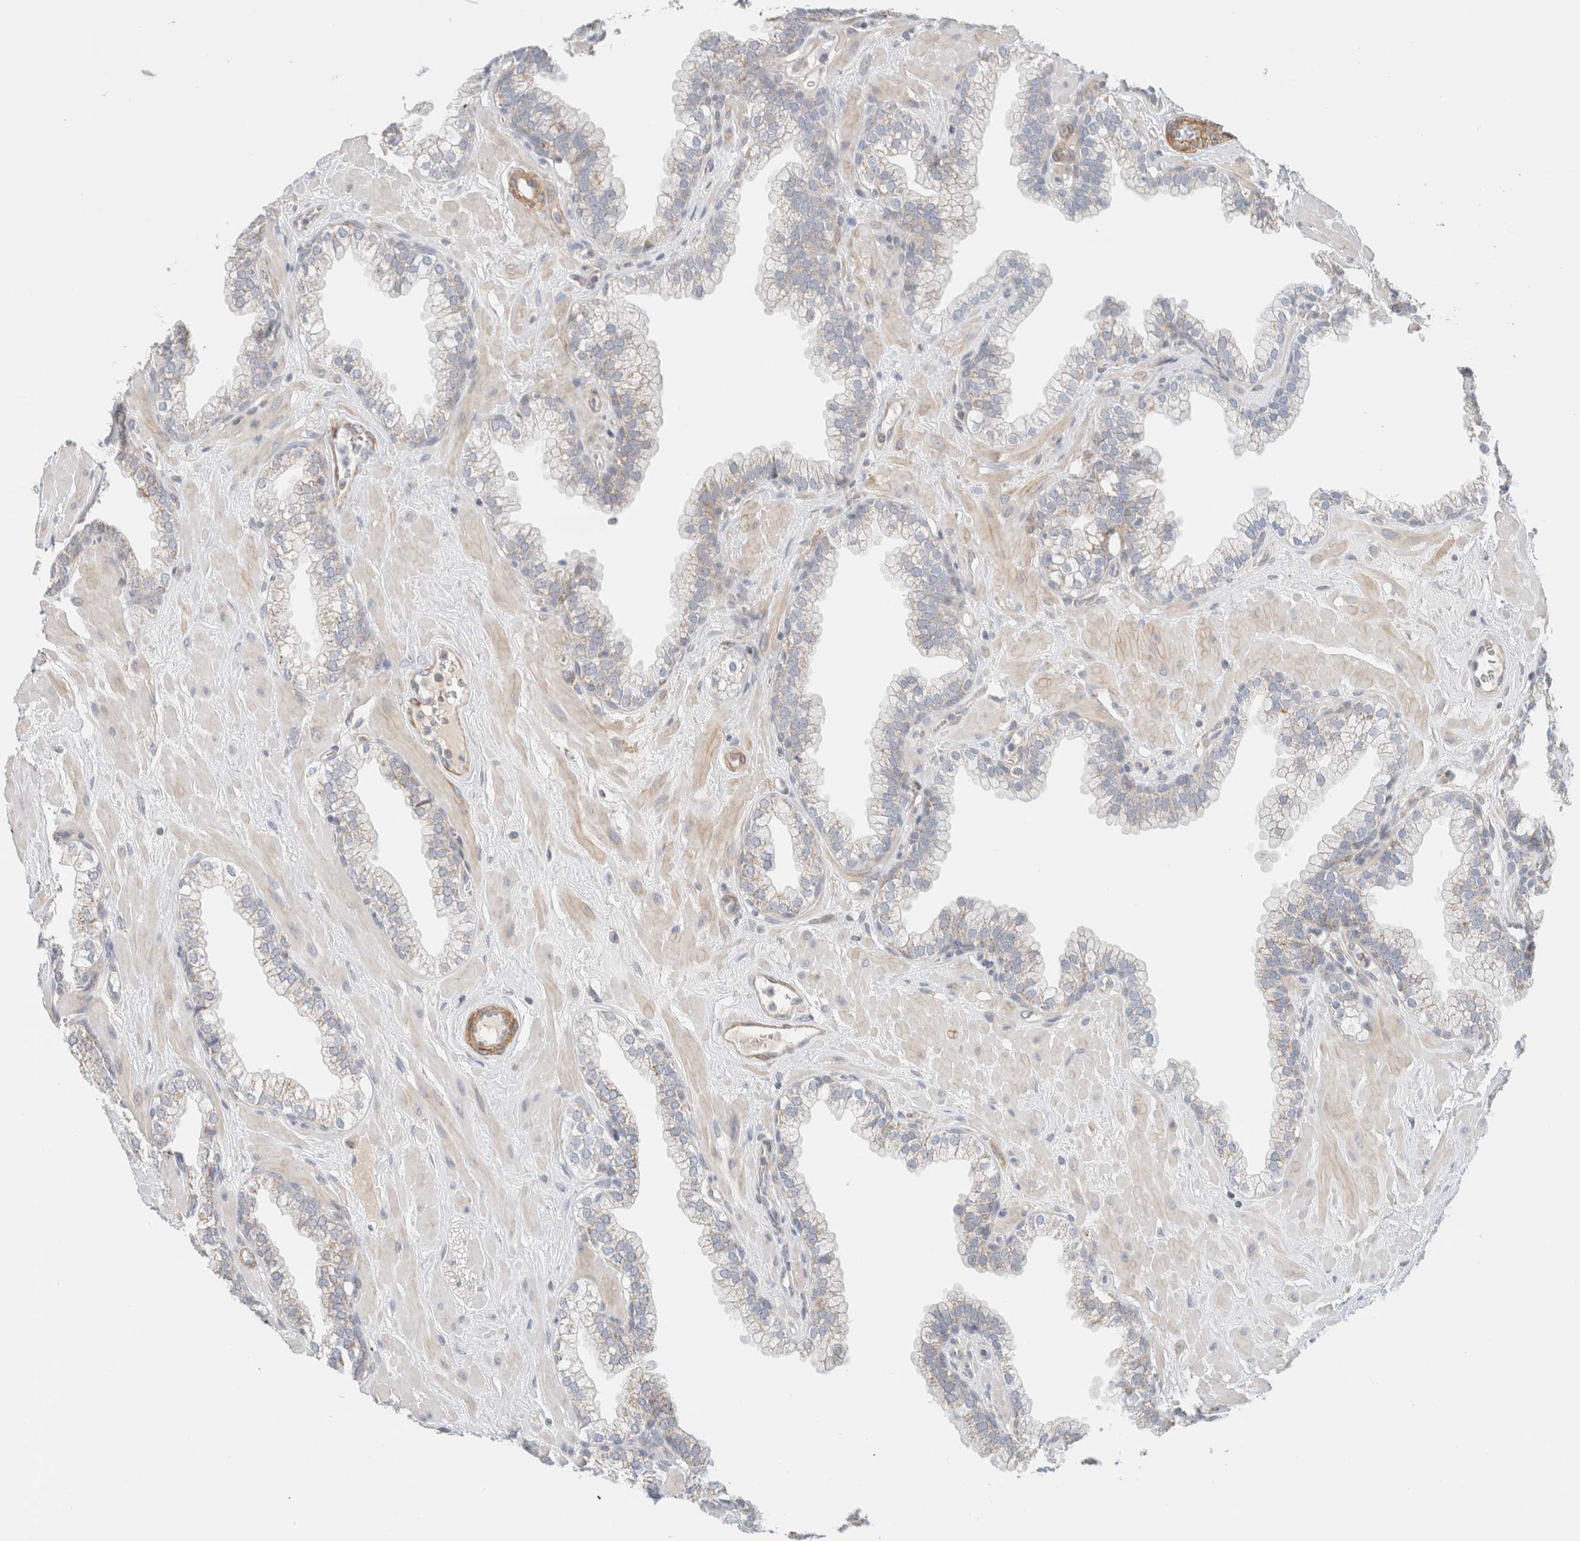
{"staining": {"intensity": "moderate", "quantity": "<25%", "location": "cytoplasmic/membranous"}, "tissue": "prostate", "cell_type": "Glandular cells", "image_type": "normal", "snomed": [{"axis": "morphology", "description": "Normal tissue, NOS"}, {"axis": "morphology", "description": "Urothelial carcinoma, Low grade"}, {"axis": "topography", "description": "Urinary bladder"}, {"axis": "topography", "description": "Prostate"}], "caption": "Immunohistochemical staining of unremarkable human prostate demonstrates low levels of moderate cytoplasmic/membranous expression in approximately <25% of glandular cells. Nuclei are stained in blue.", "gene": "MRM3", "patient": {"sex": "male", "age": 60}}